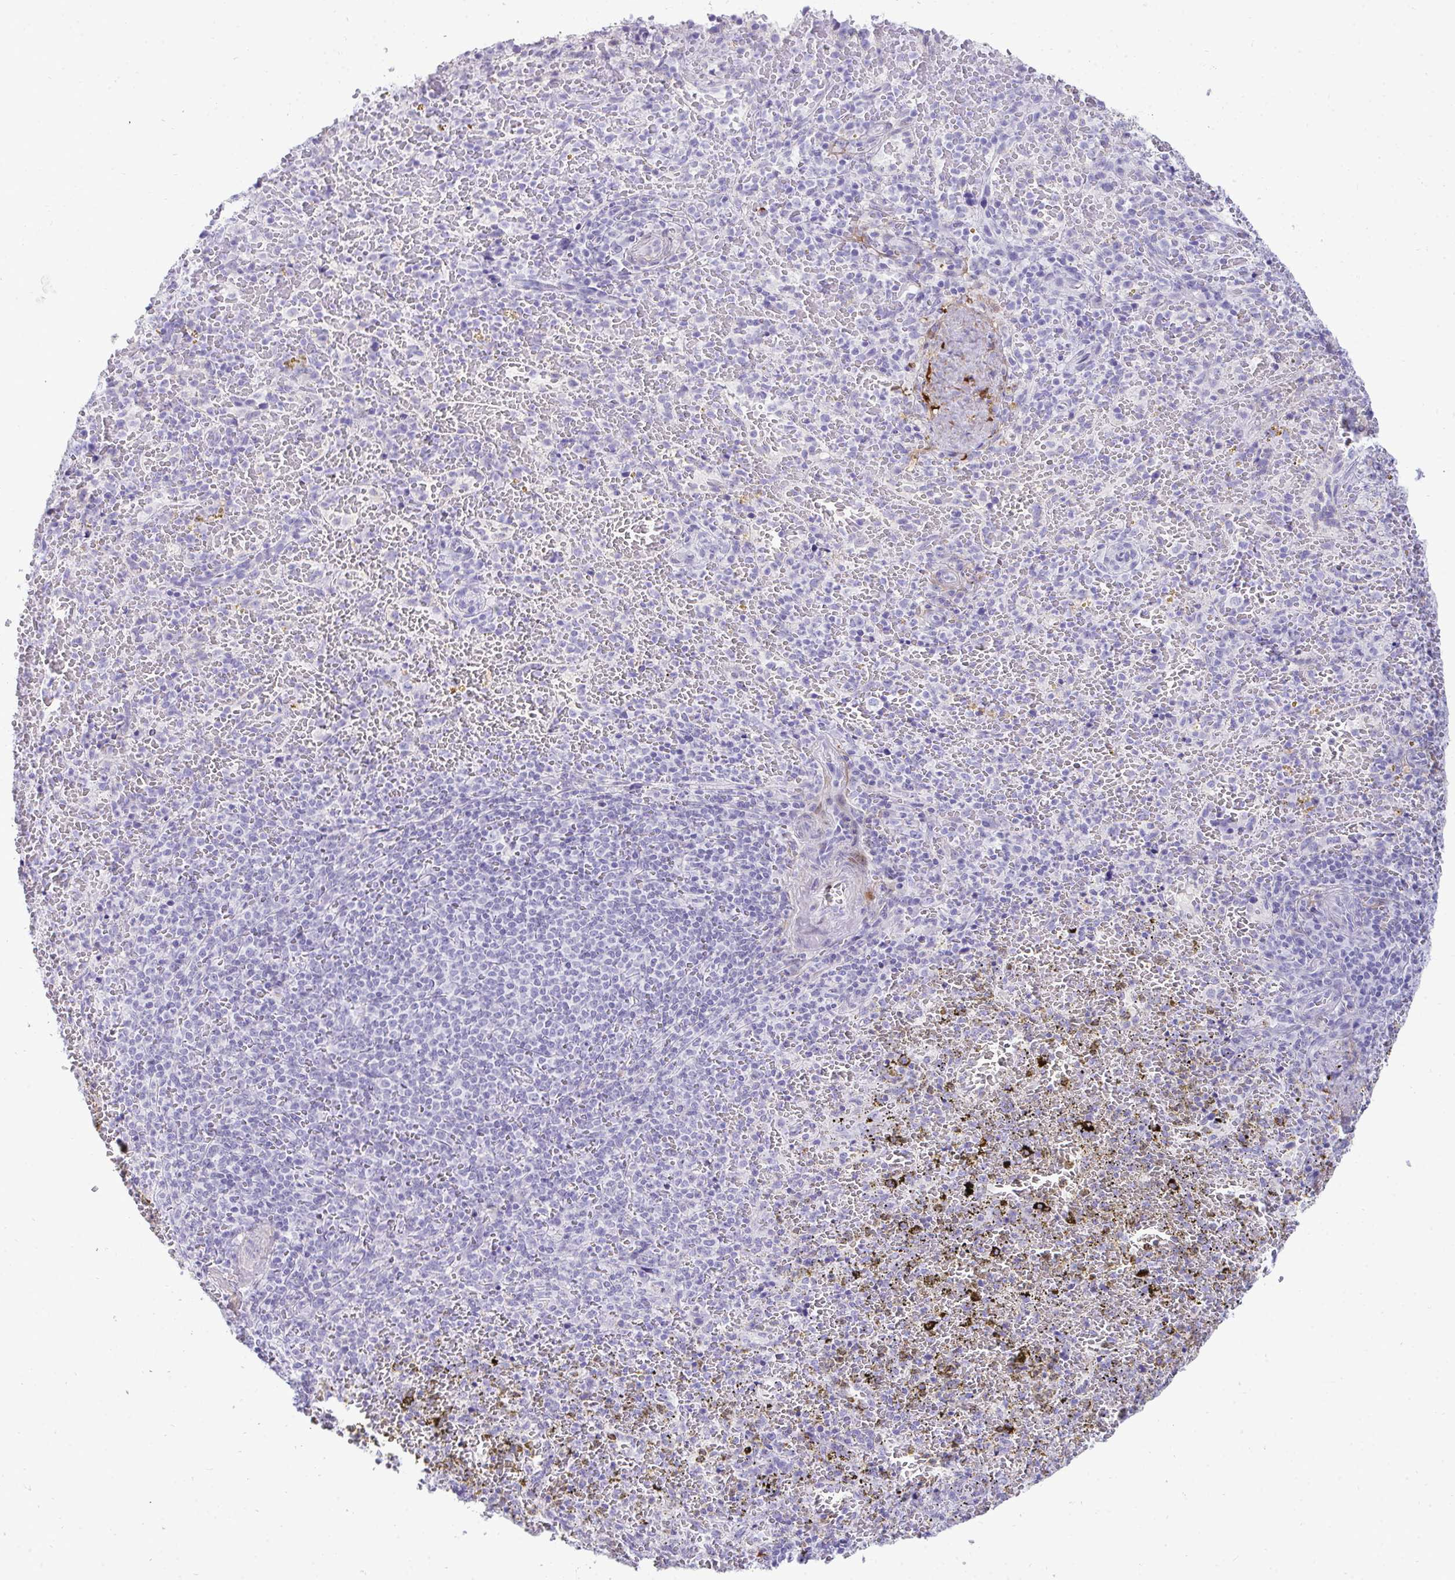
{"staining": {"intensity": "negative", "quantity": "none", "location": "none"}, "tissue": "spleen", "cell_type": "Cells in red pulp", "image_type": "normal", "snomed": [{"axis": "morphology", "description": "Normal tissue, NOS"}, {"axis": "topography", "description": "Spleen"}], "caption": "High magnification brightfield microscopy of normal spleen stained with DAB (3,3'-diaminobenzidine) (brown) and counterstained with hematoxylin (blue): cells in red pulp show no significant expression. (DAB immunohistochemistry (IHC) with hematoxylin counter stain).", "gene": "HSPB6", "patient": {"sex": "female", "age": 50}}